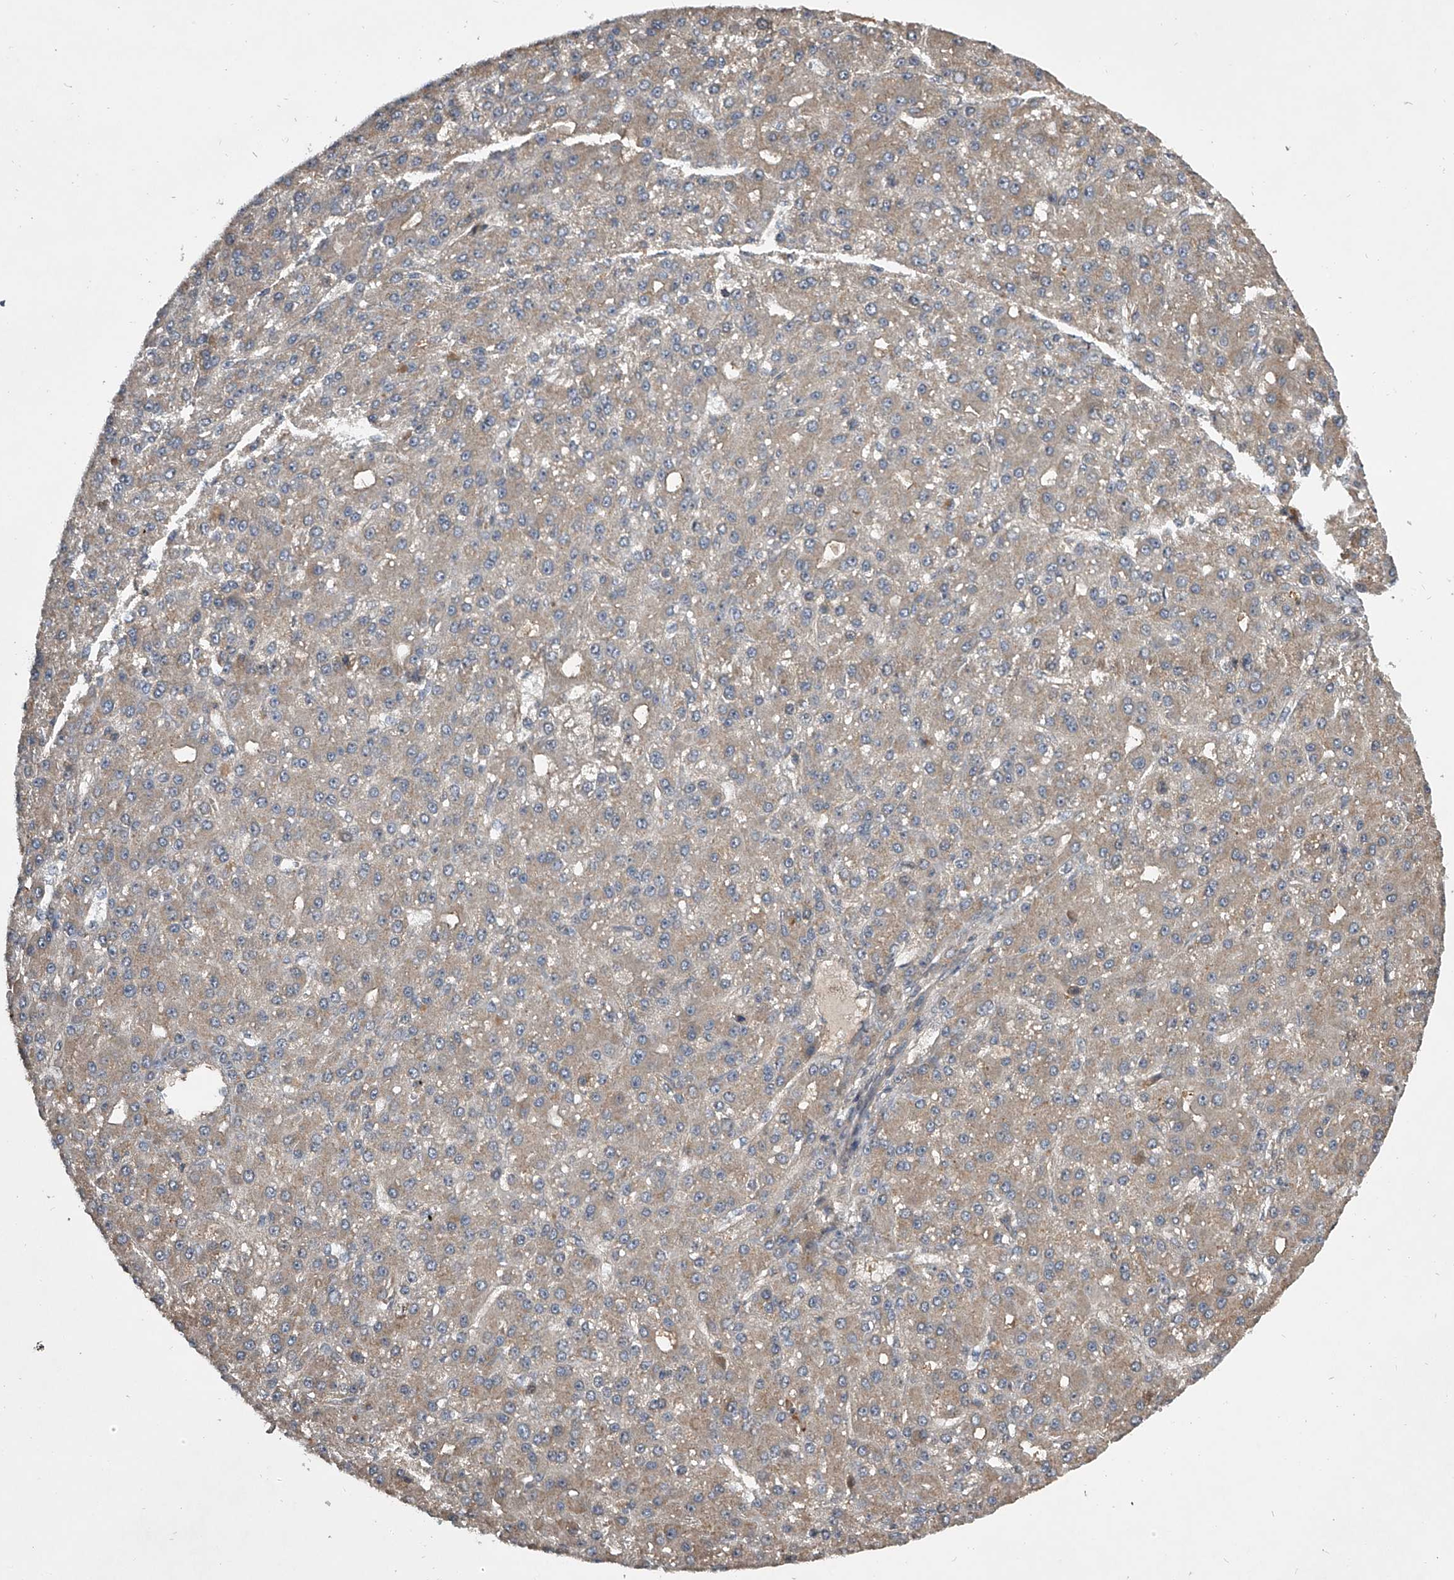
{"staining": {"intensity": "weak", "quantity": "25%-75%", "location": "cytoplasmic/membranous"}, "tissue": "liver cancer", "cell_type": "Tumor cells", "image_type": "cancer", "snomed": [{"axis": "morphology", "description": "Carcinoma, Hepatocellular, NOS"}, {"axis": "topography", "description": "Liver"}], "caption": "Liver hepatocellular carcinoma stained with a protein marker displays weak staining in tumor cells.", "gene": "NFS1", "patient": {"sex": "male", "age": 67}}